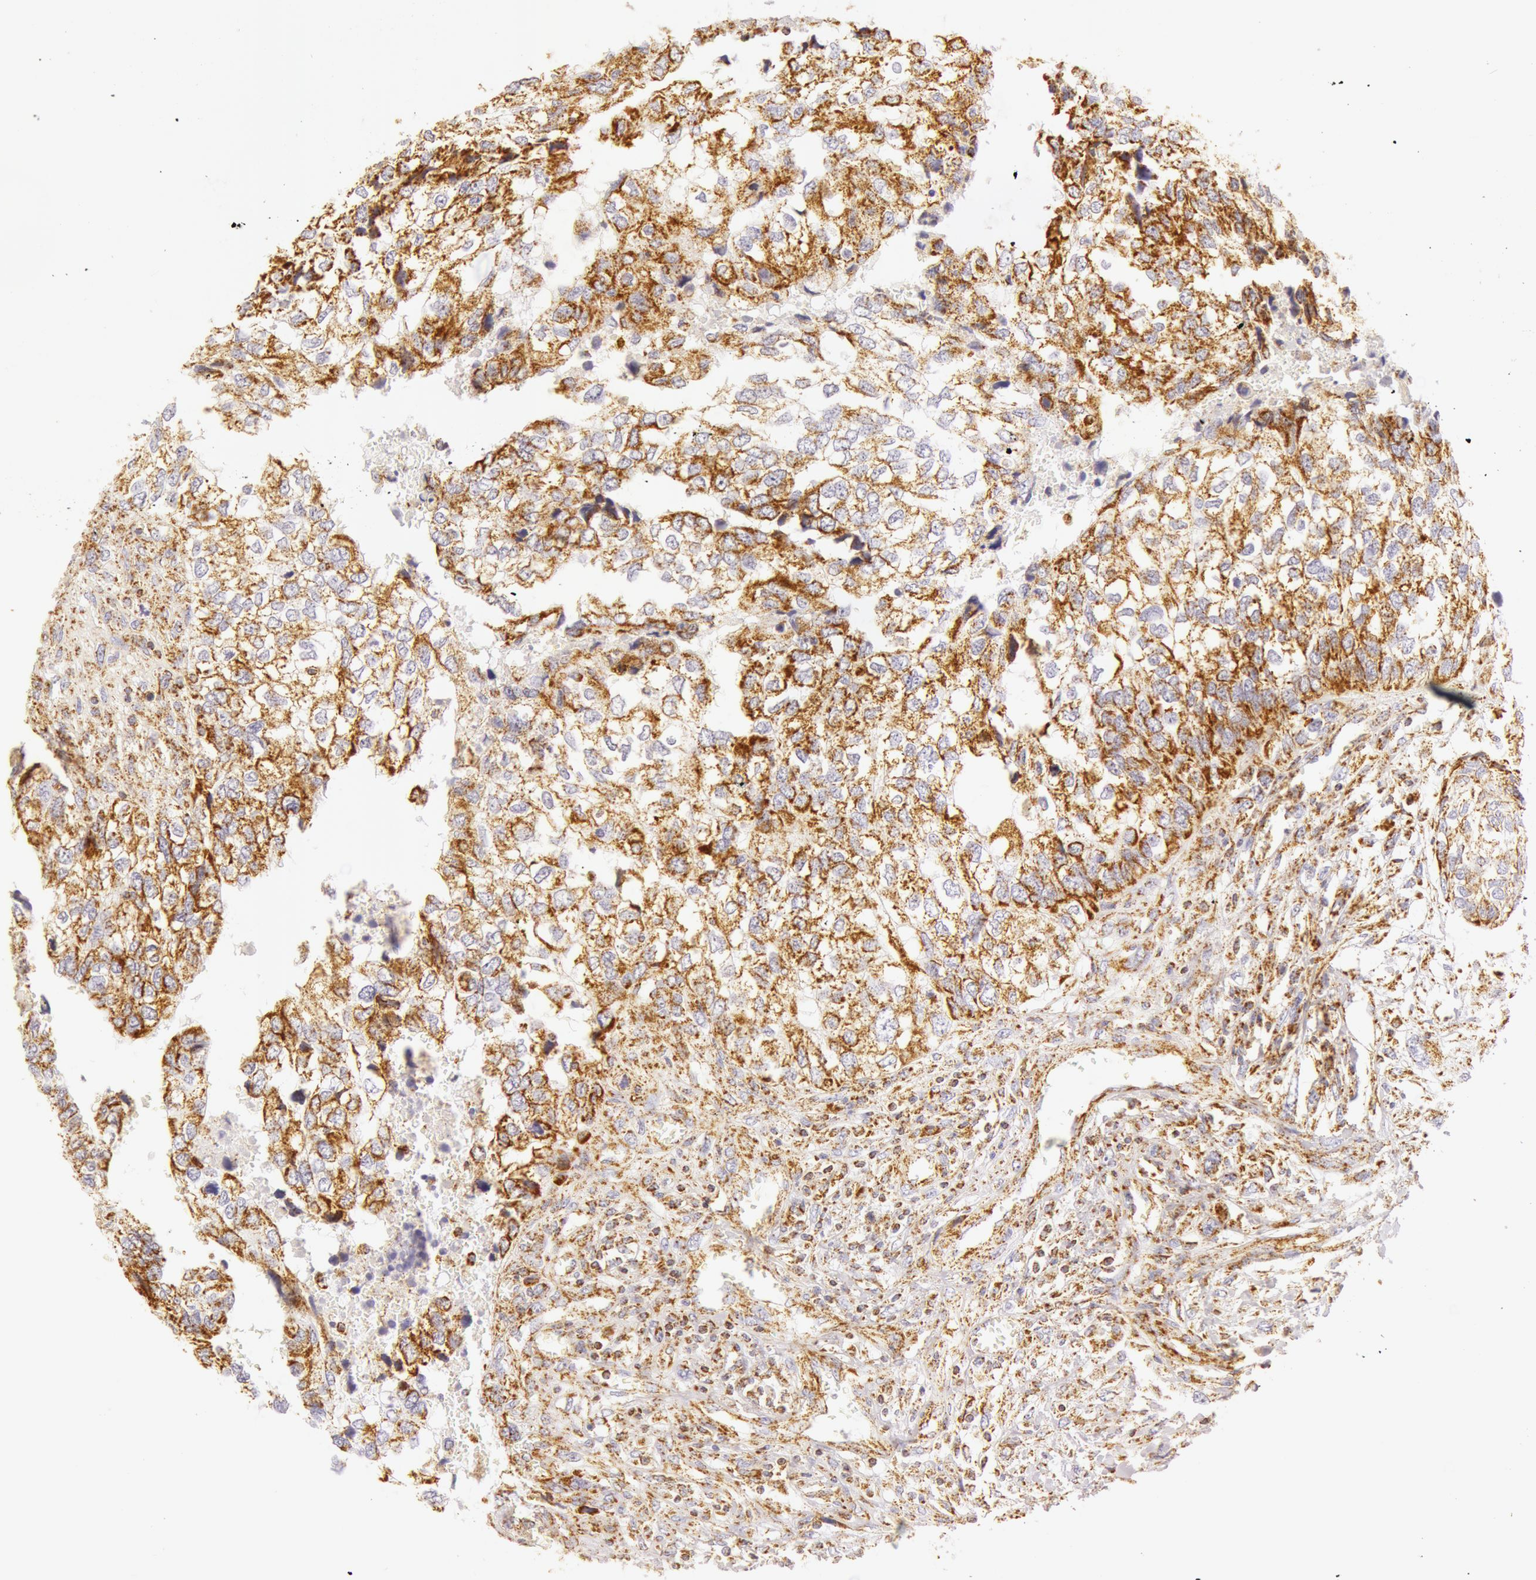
{"staining": {"intensity": "moderate", "quantity": ">75%", "location": "cytoplasmic/membranous"}, "tissue": "breast cancer", "cell_type": "Tumor cells", "image_type": "cancer", "snomed": [{"axis": "morphology", "description": "Neoplasm, malignant, NOS"}, {"axis": "topography", "description": "Breast"}], "caption": "DAB immunohistochemical staining of human breast cancer reveals moderate cytoplasmic/membranous protein positivity in approximately >75% of tumor cells.", "gene": "ATP5F1B", "patient": {"sex": "female", "age": 50}}